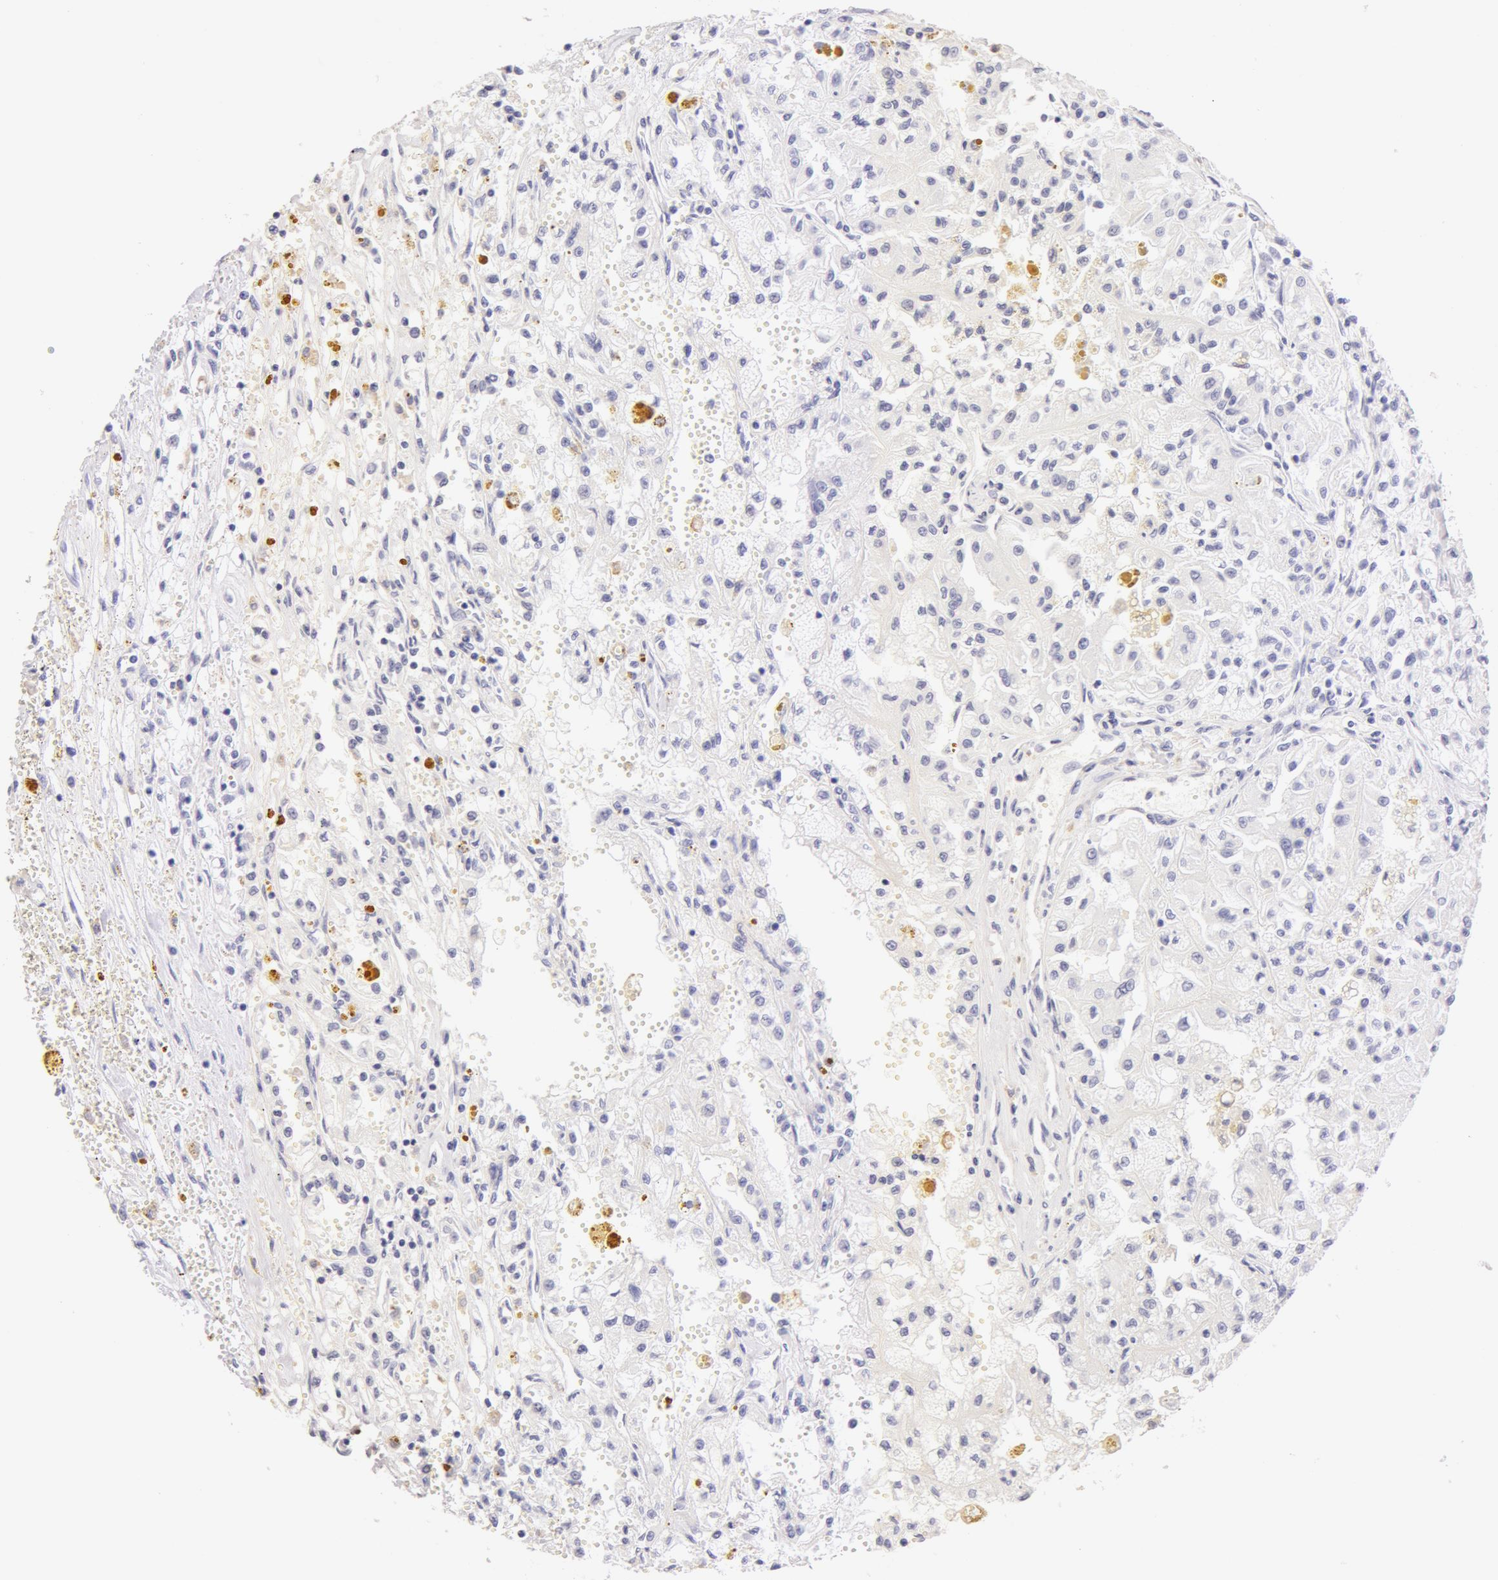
{"staining": {"intensity": "negative", "quantity": "none", "location": "none"}, "tissue": "renal cancer", "cell_type": "Tumor cells", "image_type": "cancer", "snomed": [{"axis": "morphology", "description": "Adenocarcinoma, NOS"}, {"axis": "topography", "description": "Kidney"}], "caption": "Tumor cells show no significant protein positivity in adenocarcinoma (renal).", "gene": "AHSG", "patient": {"sex": "male", "age": 78}}